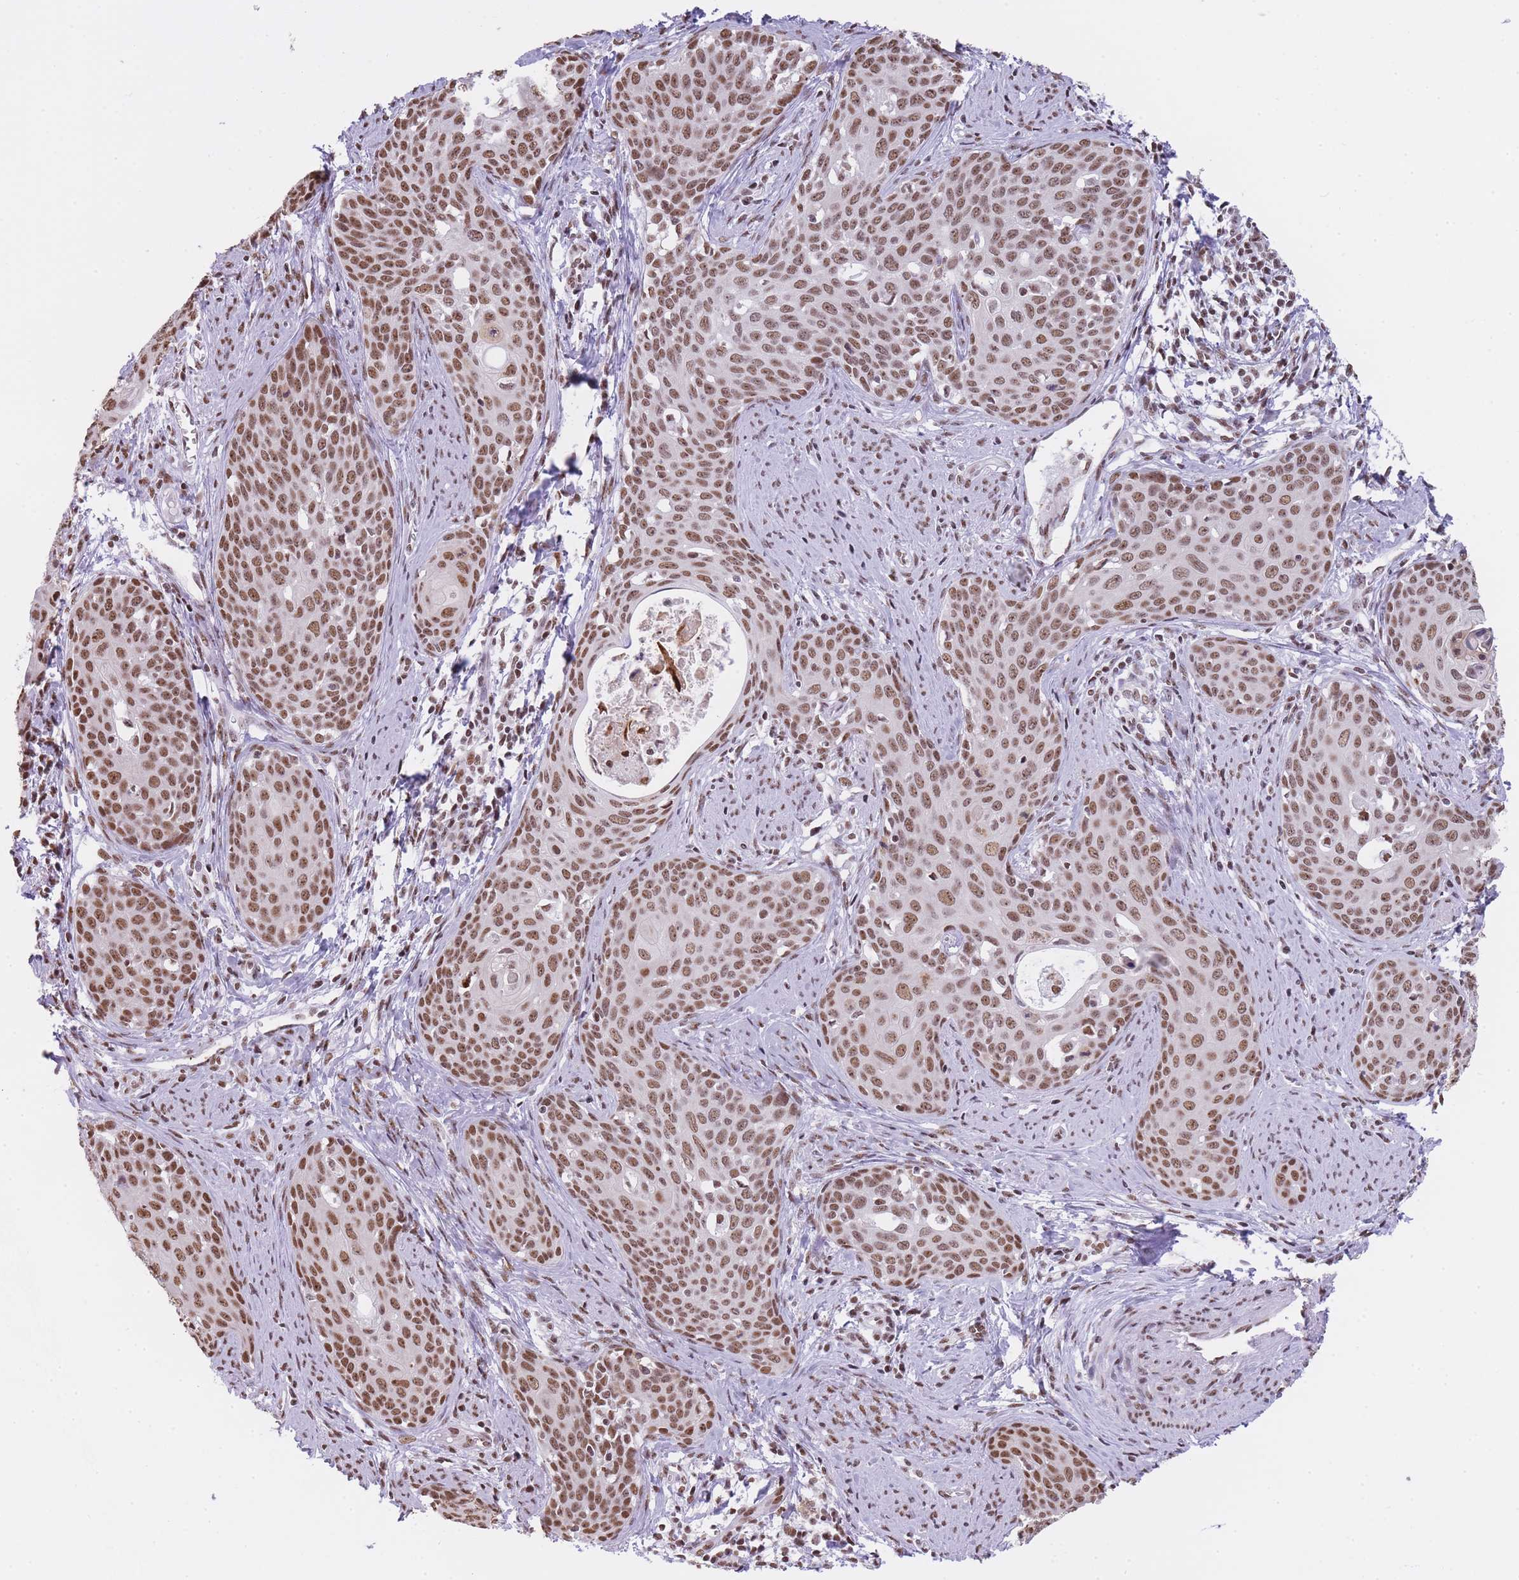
{"staining": {"intensity": "moderate", "quantity": ">75%", "location": "nuclear"}, "tissue": "cervical cancer", "cell_type": "Tumor cells", "image_type": "cancer", "snomed": [{"axis": "morphology", "description": "Squamous cell carcinoma, NOS"}, {"axis": "topography", "description": "Cervix"}], "caption": "Immunohistochemical staining of cervical squamous cell carcinoma shows medium levels of moderate nuclear staining in about >75% of tumor cells.", "gene": "EVC2", "patient": {"sex": "female", "age": 46}}